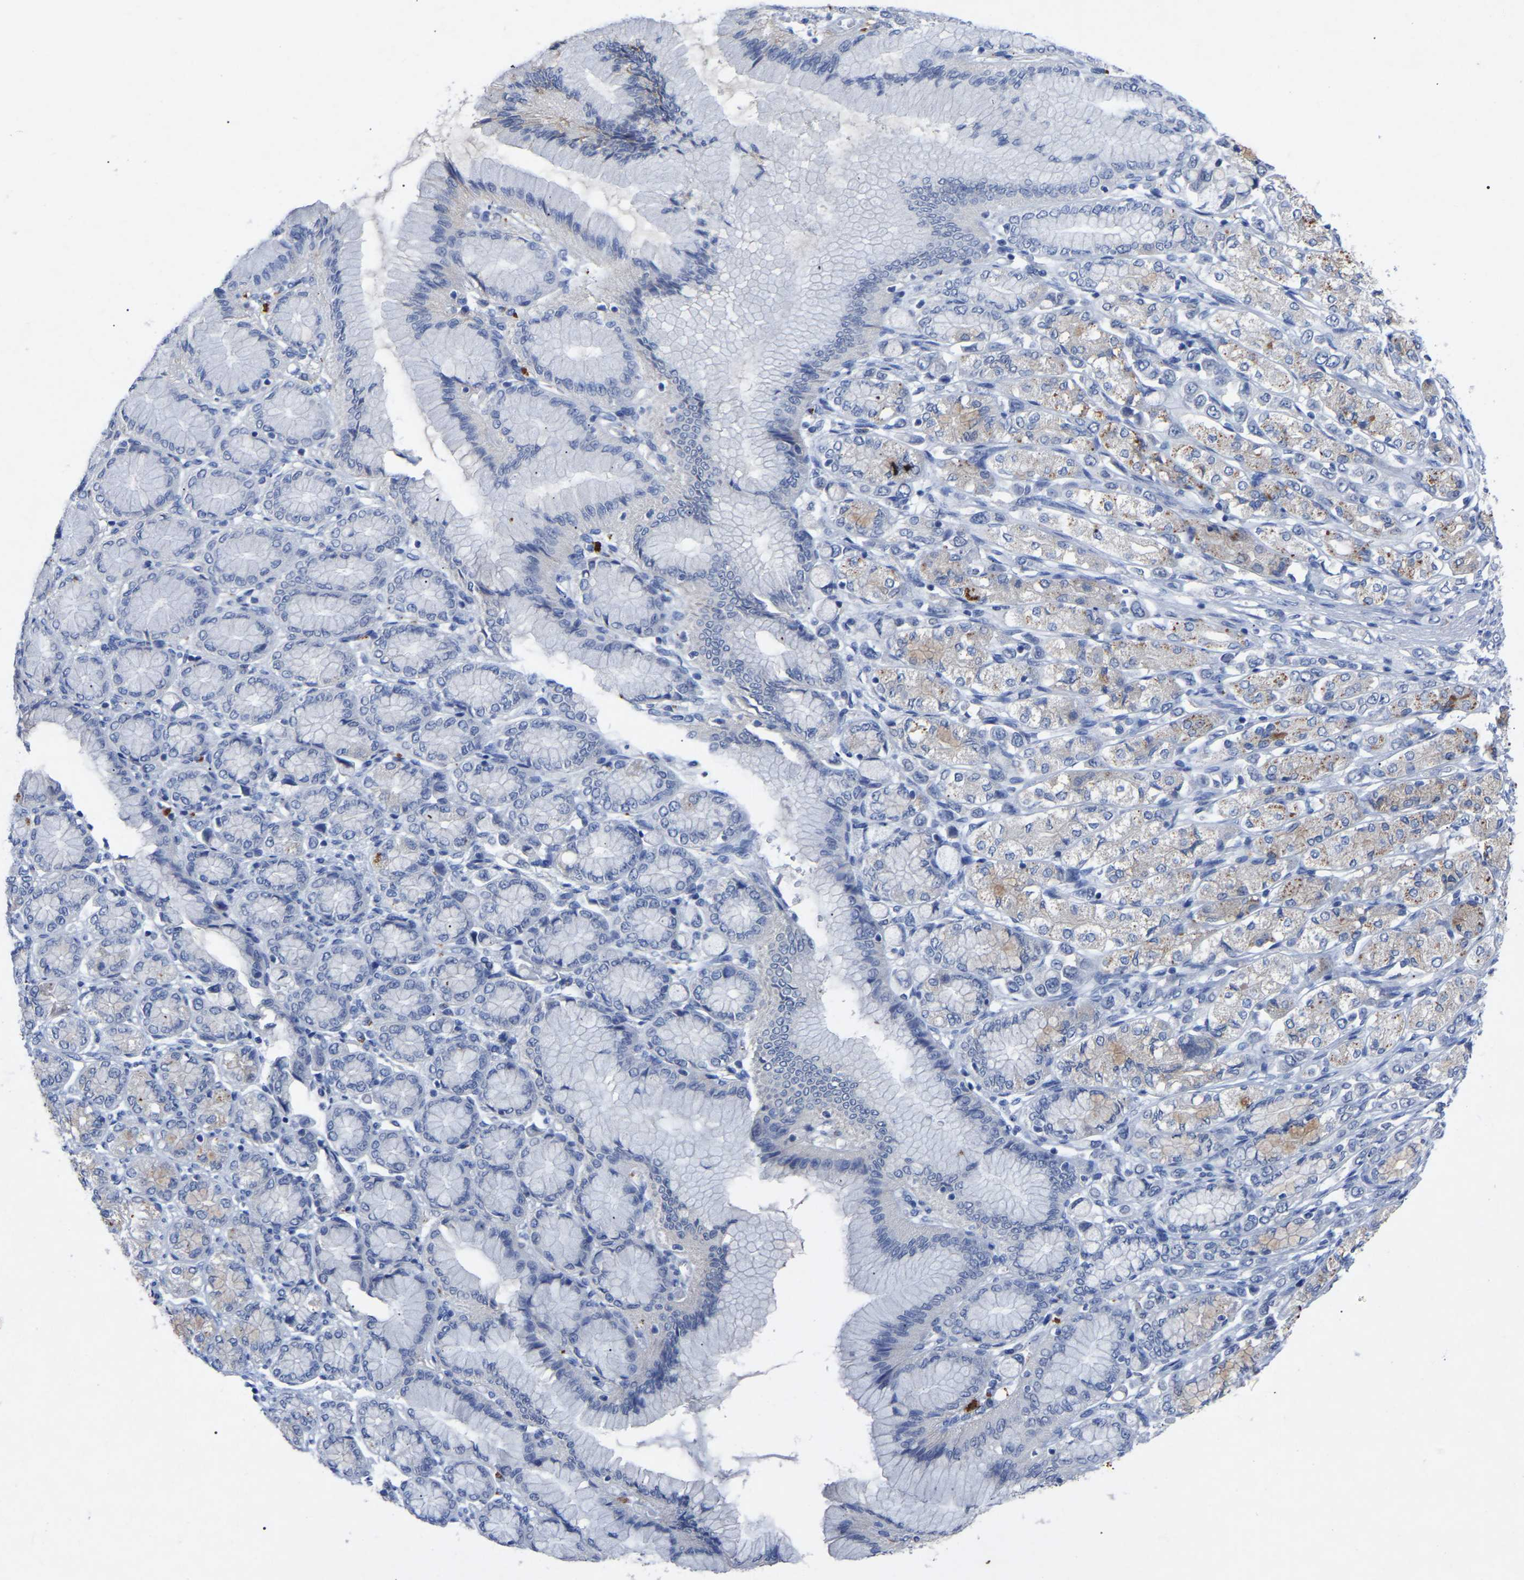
{"staining": {"intensity": "weak", "quantity": "<25%", "location": "cytoplasmic/membranous"}, "tissue": "stomach cancer", "cell_type": "Tumor cells", "image_type": "cancer", "snomed": [{"axis": "morphology", "description": "Adenocarcinoma, NOS"}, {"axis": "topography", "description": "Stomach"}], "caption": "IHC micrograph of neoplastic tissue: stomach cancer stained with DAB displays no significant protein positivity in tumor cells.", "gene": "SMPD2", "patient": {"sex": "female", "age": 65}}